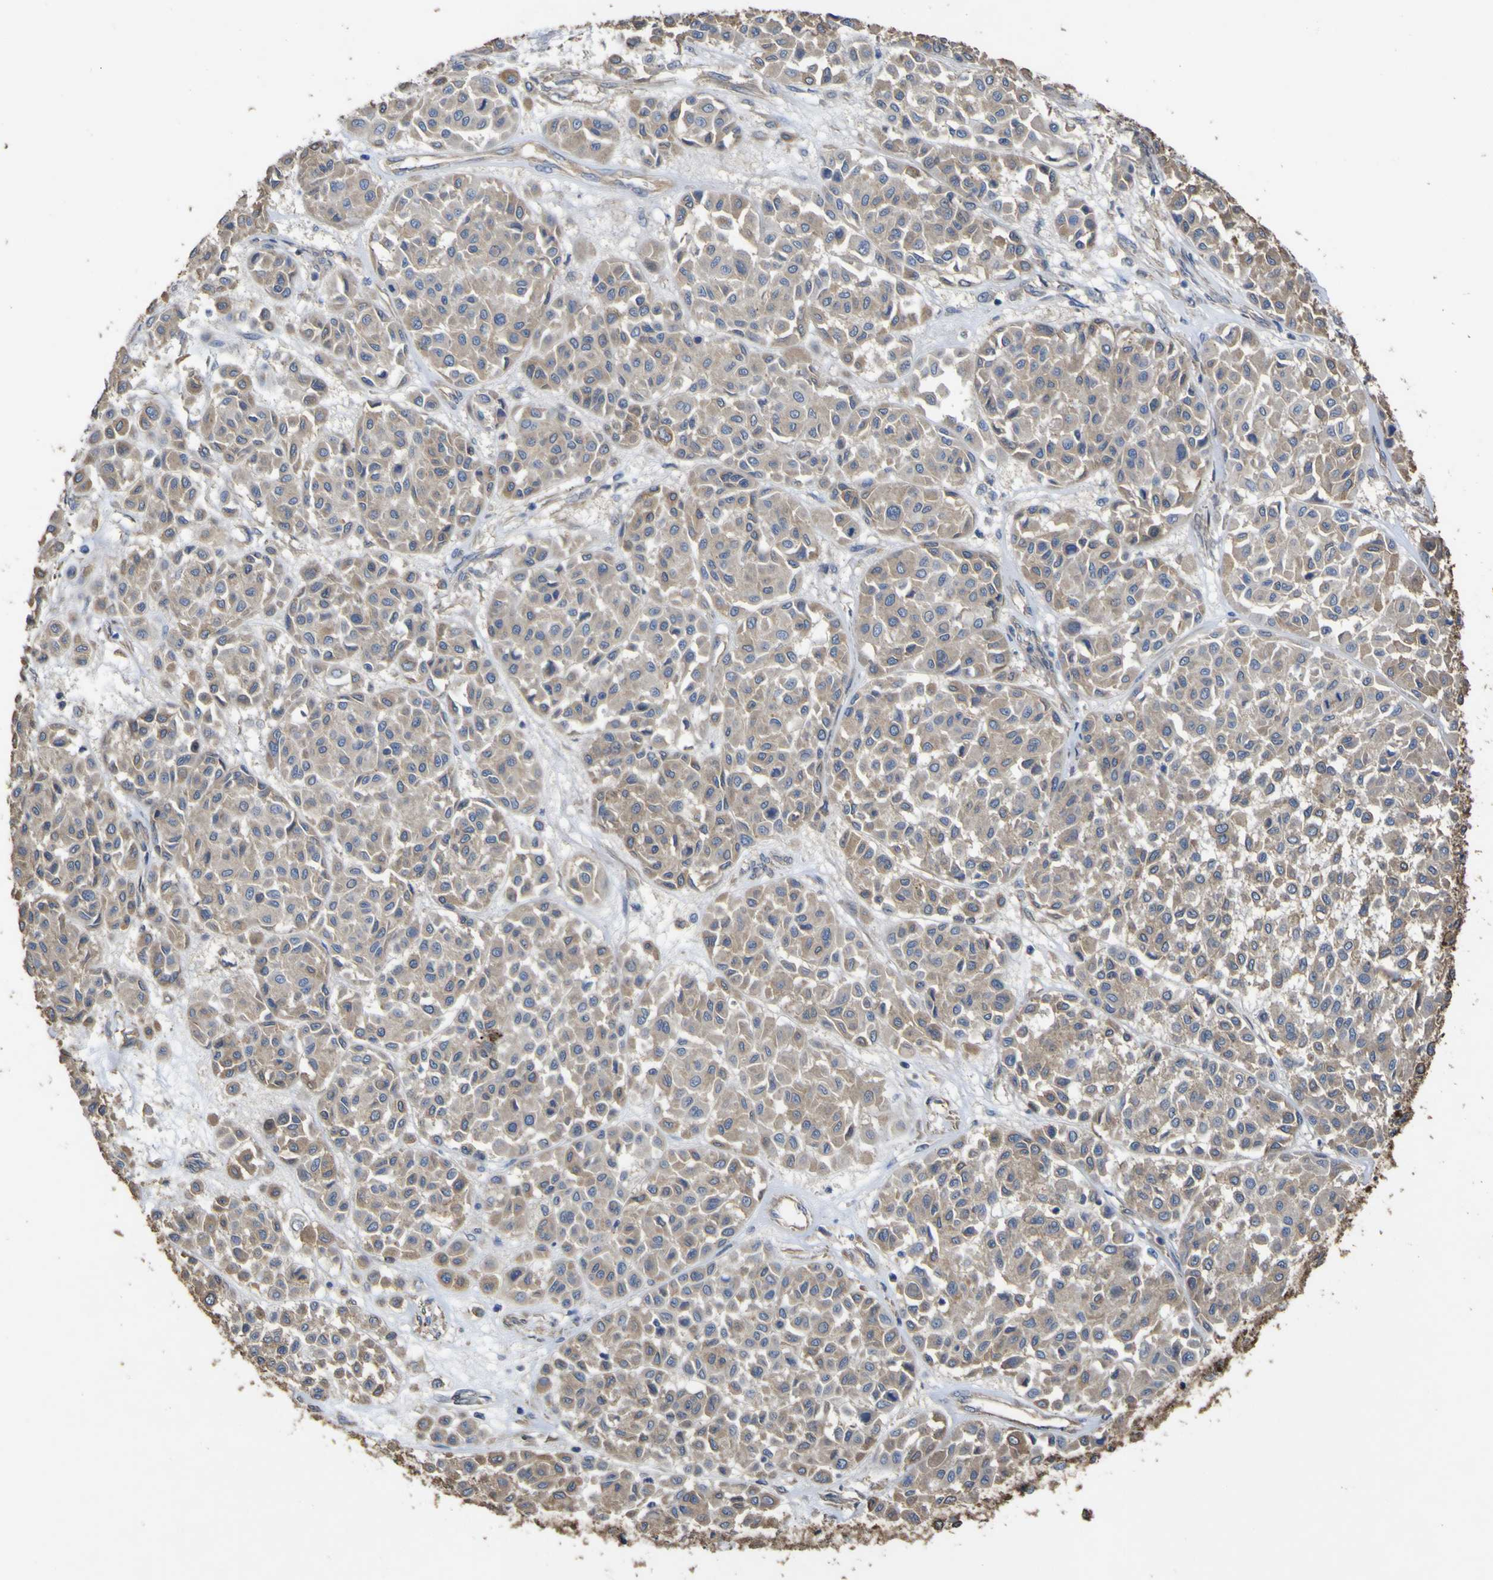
{"staining": {"intensity": "weak", "quantity": ">75%", "location": "cytoplasmic/membranous"}, "tissue": "melanoma", "cell_type": "Tumor cells", "image_type": "cancer", "snomed": [{"axis": "morphology", "description": "Malignant melanoma, Metastatic site"}, {"axis": "topography", "description": "Soft tissue"}], "caption": "Tumor cells demonstrate weak cytoplasmic/membranous expression in about >75% of cells in melanoma.", "gene": "TNFSF15", "patient": {"sex": "male", "age": 41}}